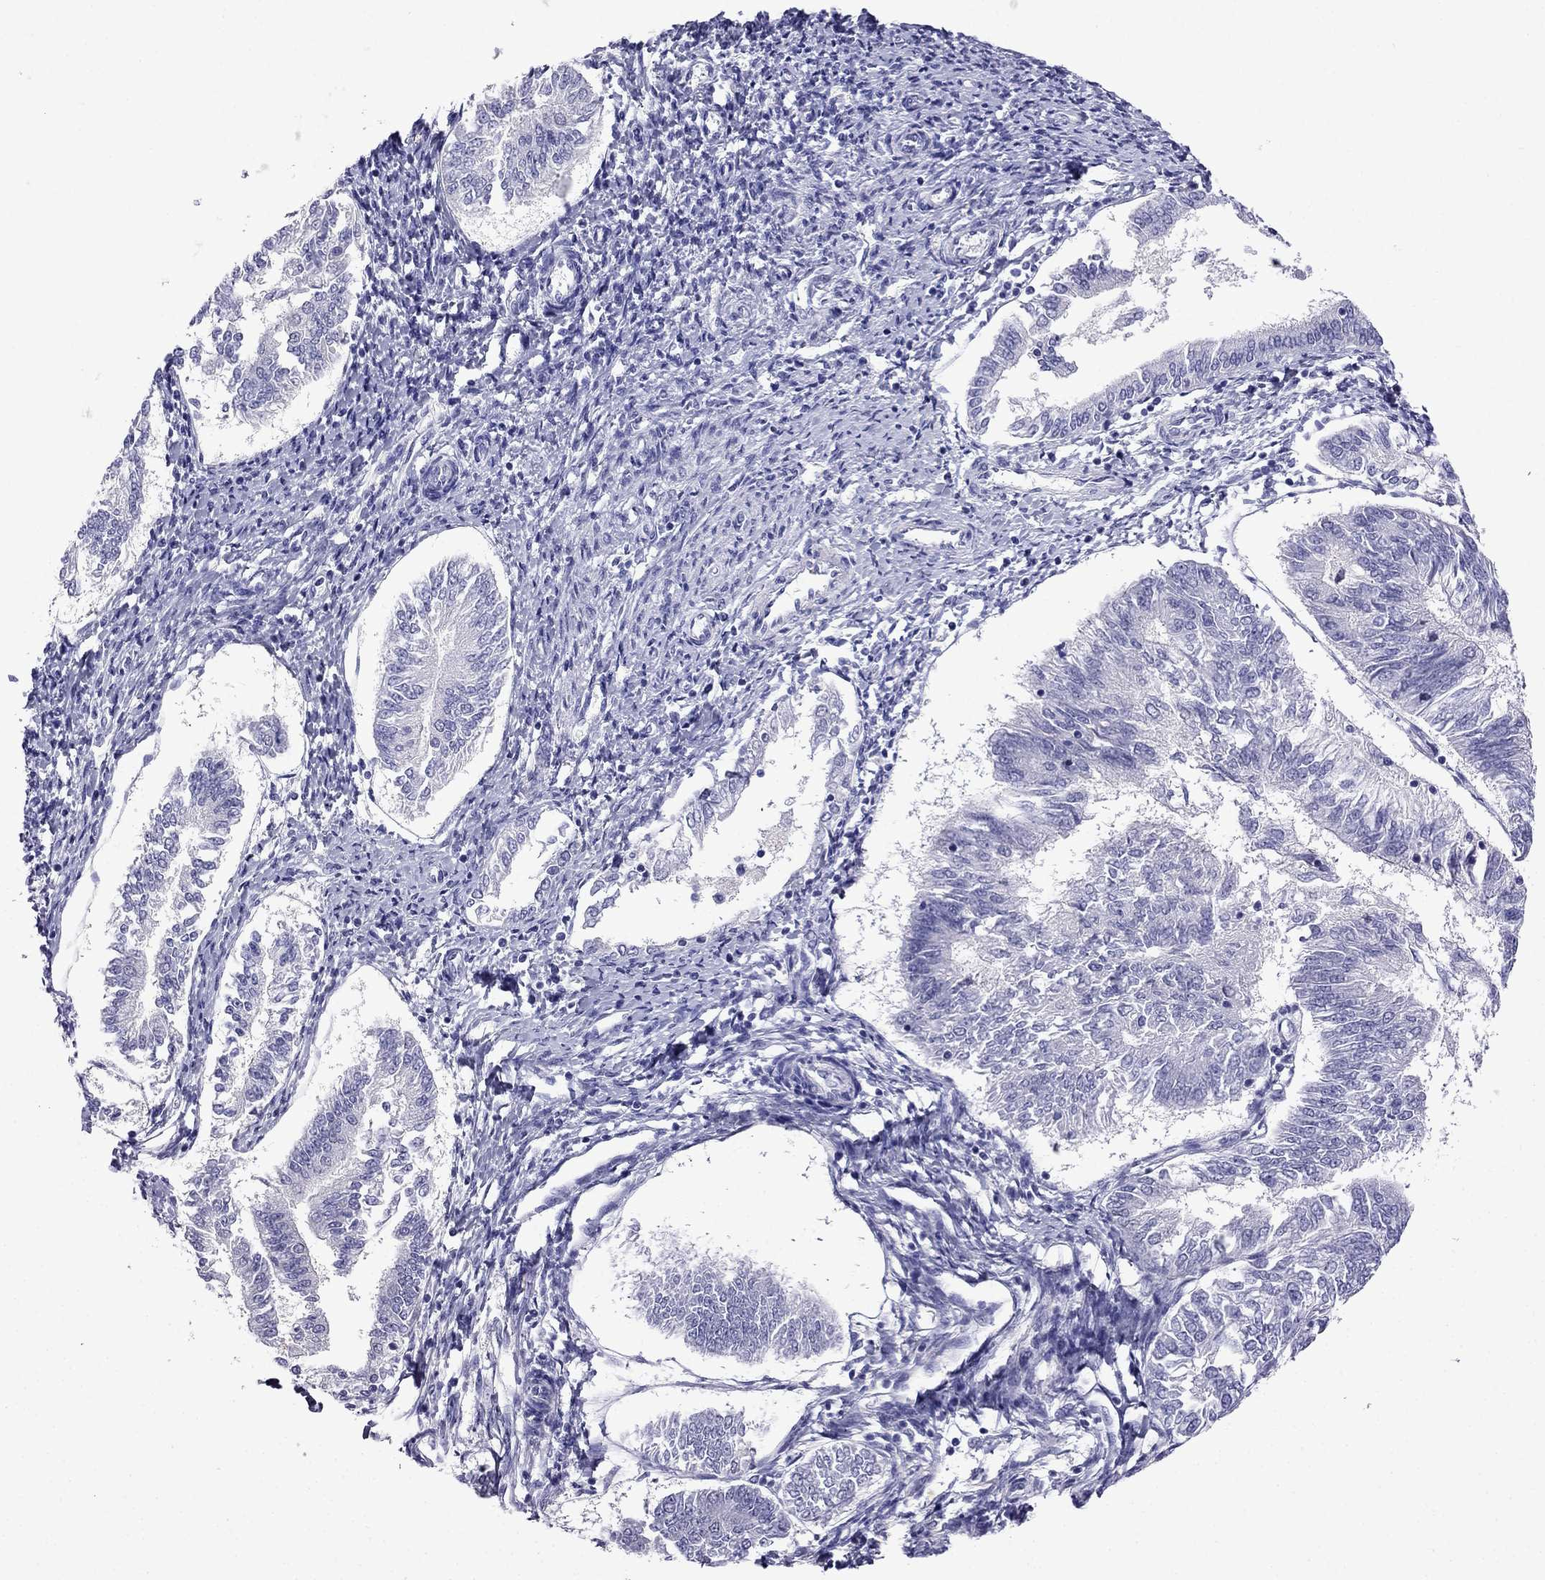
{"staining": {"intensity": "negative", "quantity": "none", "location": "none"}, "tissue": "endometrial cancer", "cell_type": "Tumor cells", "image_type": "cancer", "snomed": [{"axis": "morphology", "description": "Adenocarcinoma, NOS"}, {"axis": "topography", "description": "Endometrium"}], "caption": "This is a histopathology image of IHC staining of endometrial adenocarcinoma, which shows no staining in tumor cells.", "gene": "SCNN1D", "patient": {"sex": "female", "age": 58}}